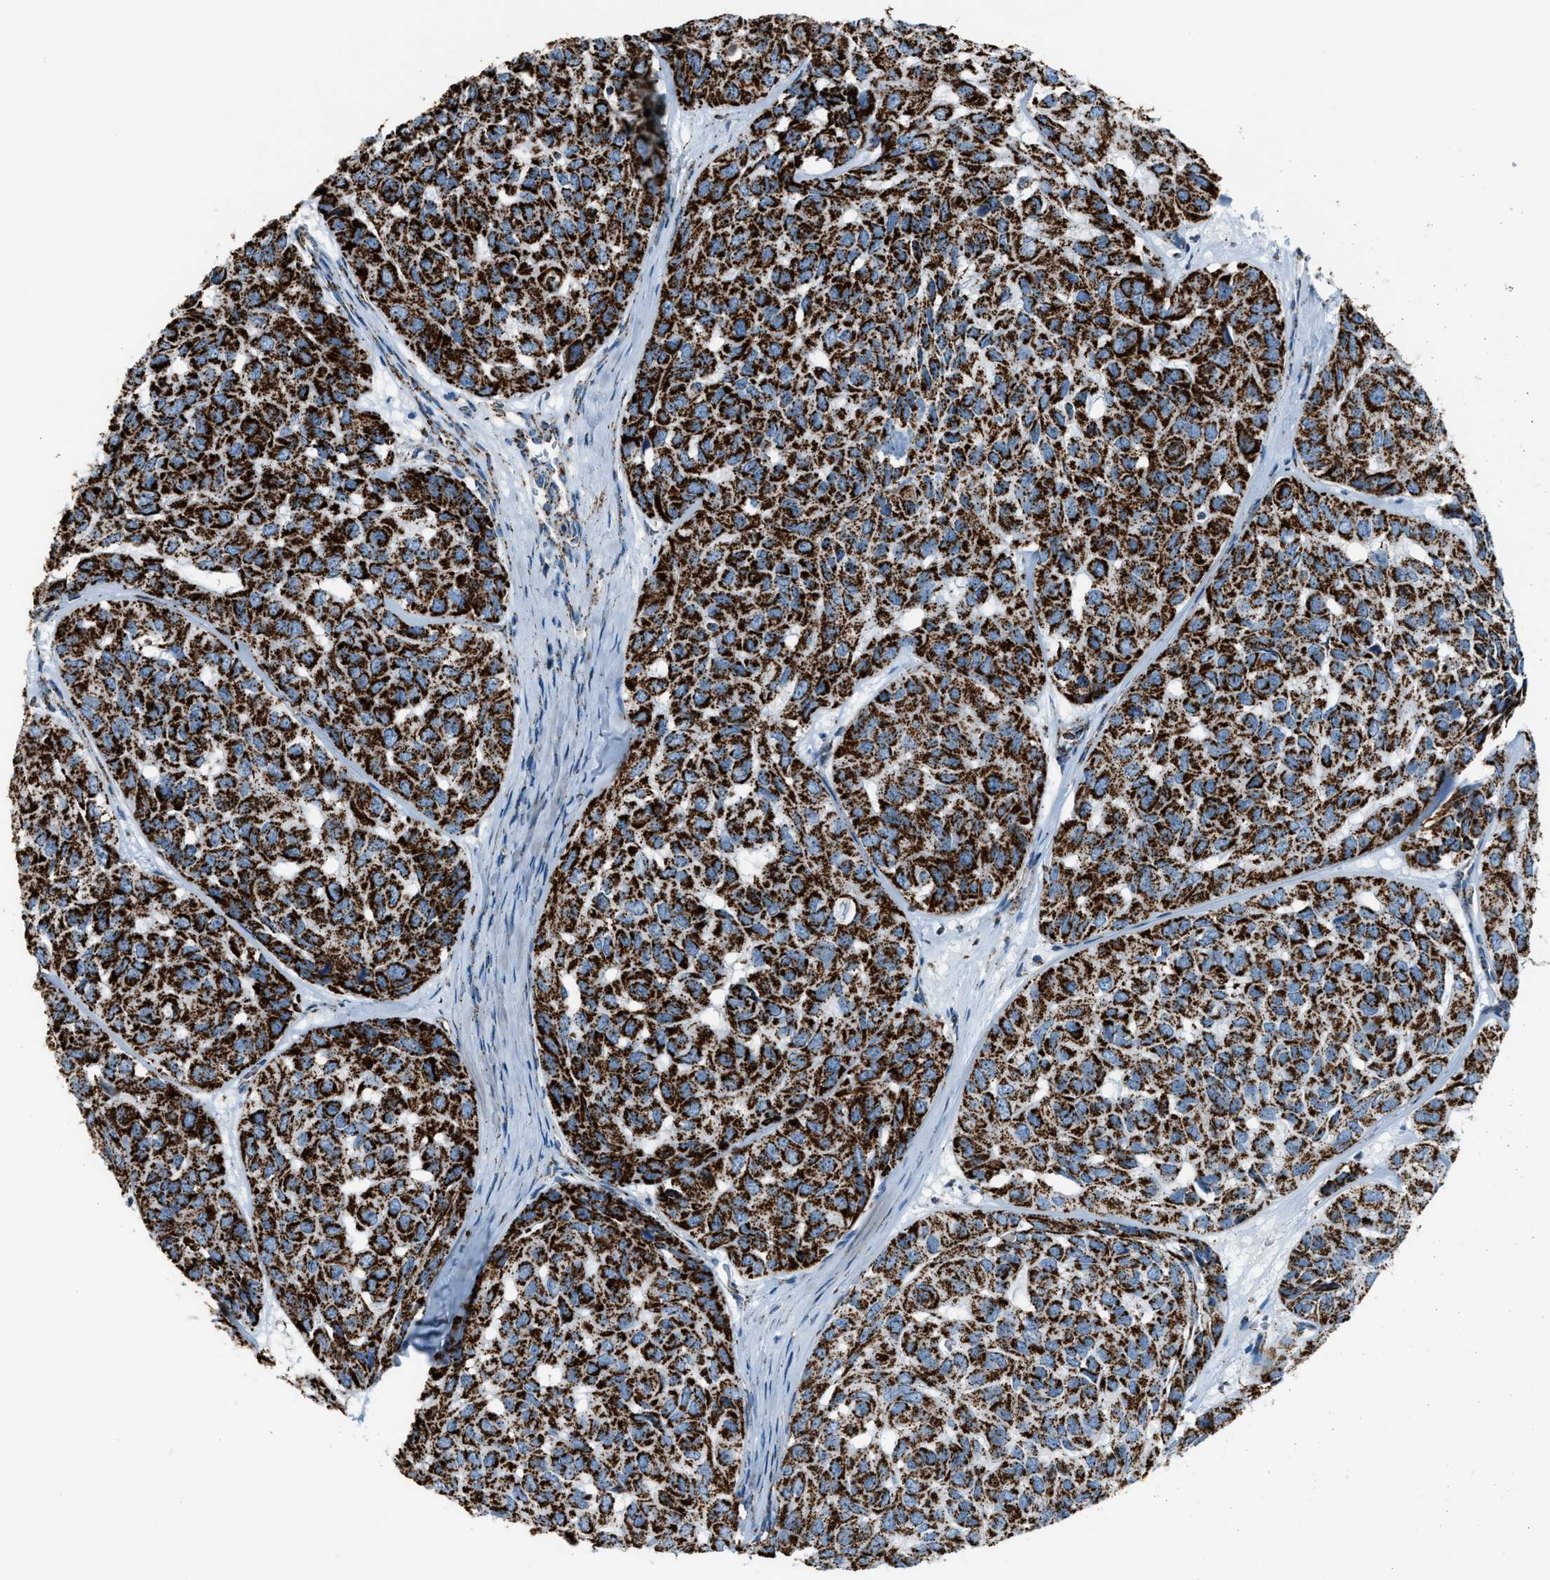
{"staining": {"intensity": "strong", "quantity": ">75%", "location": "cytoplasmic/membranous"}, "tissue": "head and neck cancer", "cell_type": "Tumor cells", "image_type": "cancer", "snomed": [{"axis": "morphology", "description": "Adenocarcinoma, NOS"}, {"axis": "topography", "description": "Salivary gland, NOS"}, {"axis": "topography", "description": "Head-Neck"}], "caption": "Immunohistochemical staining of head and neck cancer (adenocarcinoma) exhibits high levels of strong cytoplasmic/membranous protein staining in about >75% of tumor cells.", "gene": "MDH2", "patient": {"sex": "female", "age": 76}}